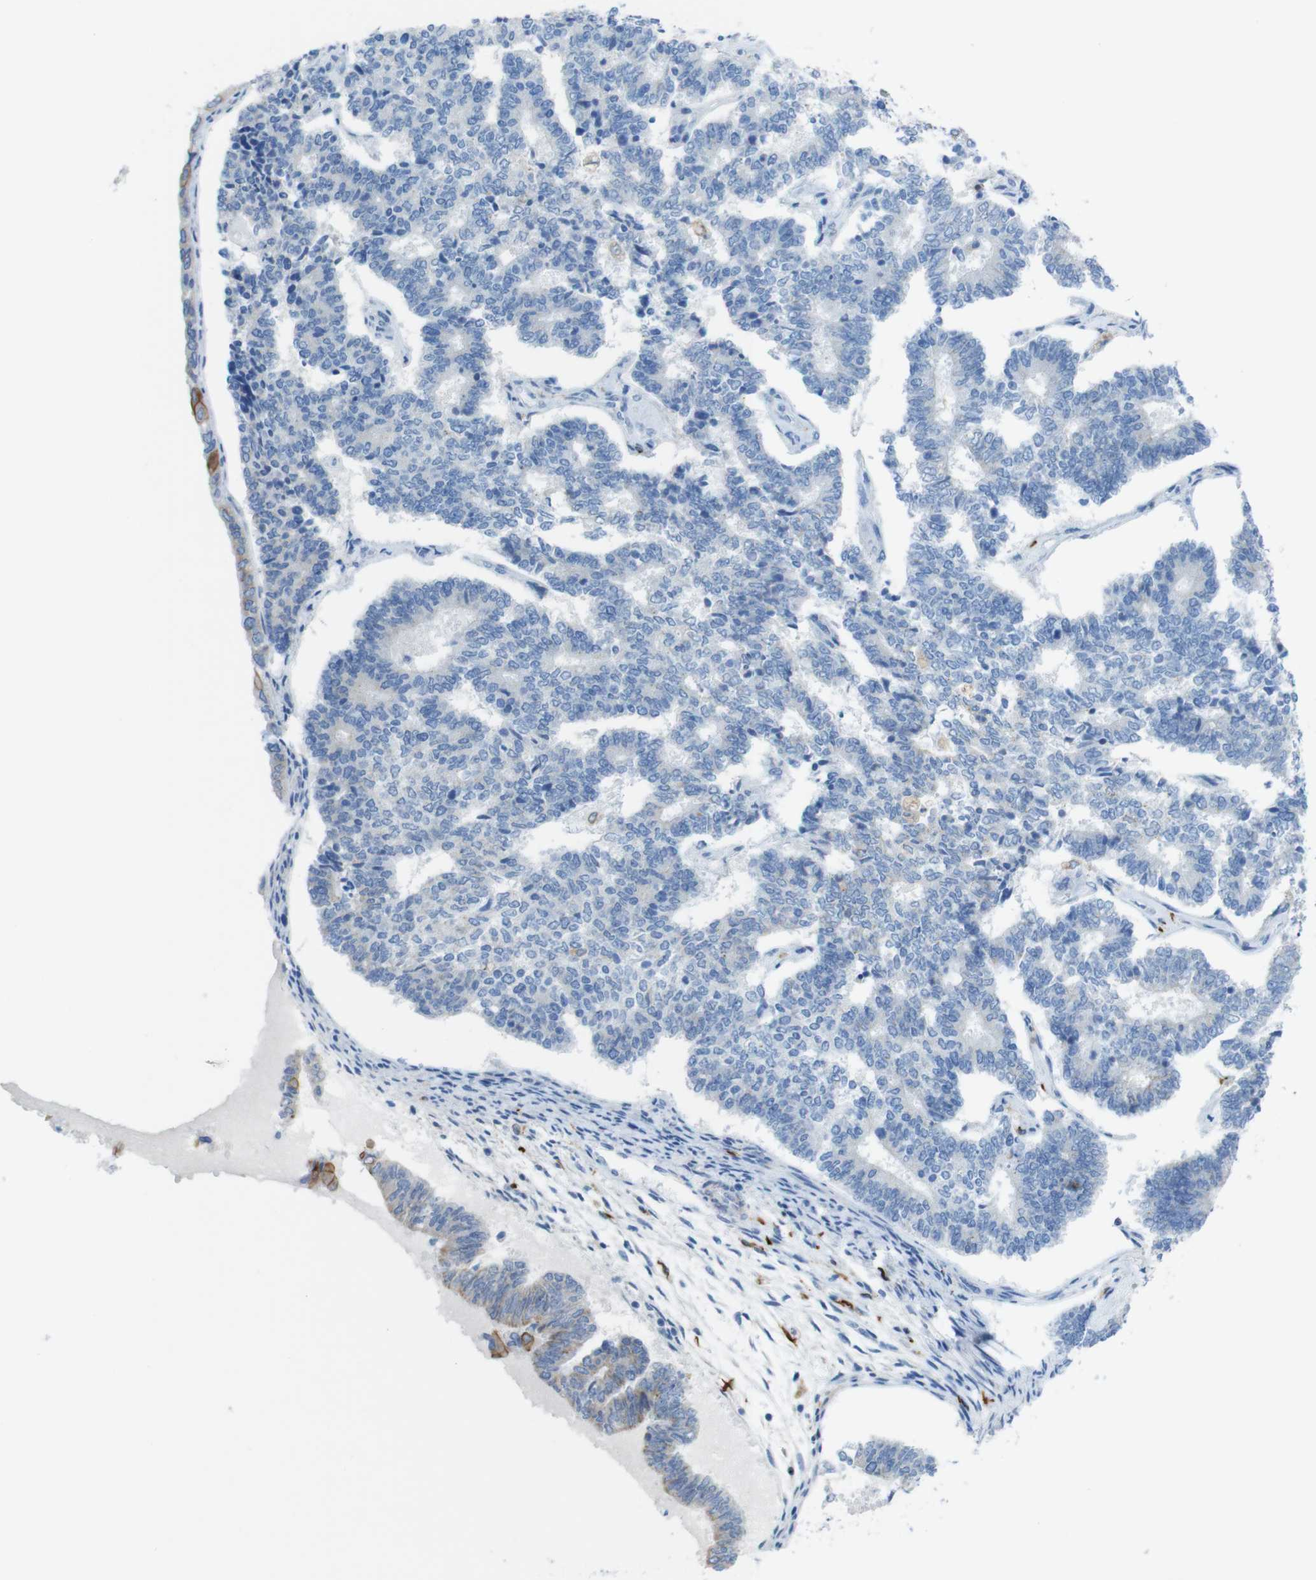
{"staining": {"intensity": "negative", "quantity": "none", "location": "none"}, "tissue": "endometrial cancer", "cell_type": "Tumor cells", "image_type": "cancer", "snomed": [{"axis": "morphology", "description": "Adenocarcinoma, NOS"}, {"axis": "topography", "description": "Endometrium"}], "caption": "The immunohistochemistry (IHC) histopathology image has no significant expression in tumor cells of adenocarcinoma (endometrial) tissue. The staining was performed using DAB to visualize the protein expression in brown, while the nuclei were stained in blue with hematoxylin (Magnification: 20x).", "gene": "CLMN", "patient": {"sex": "female", "age": 70}}